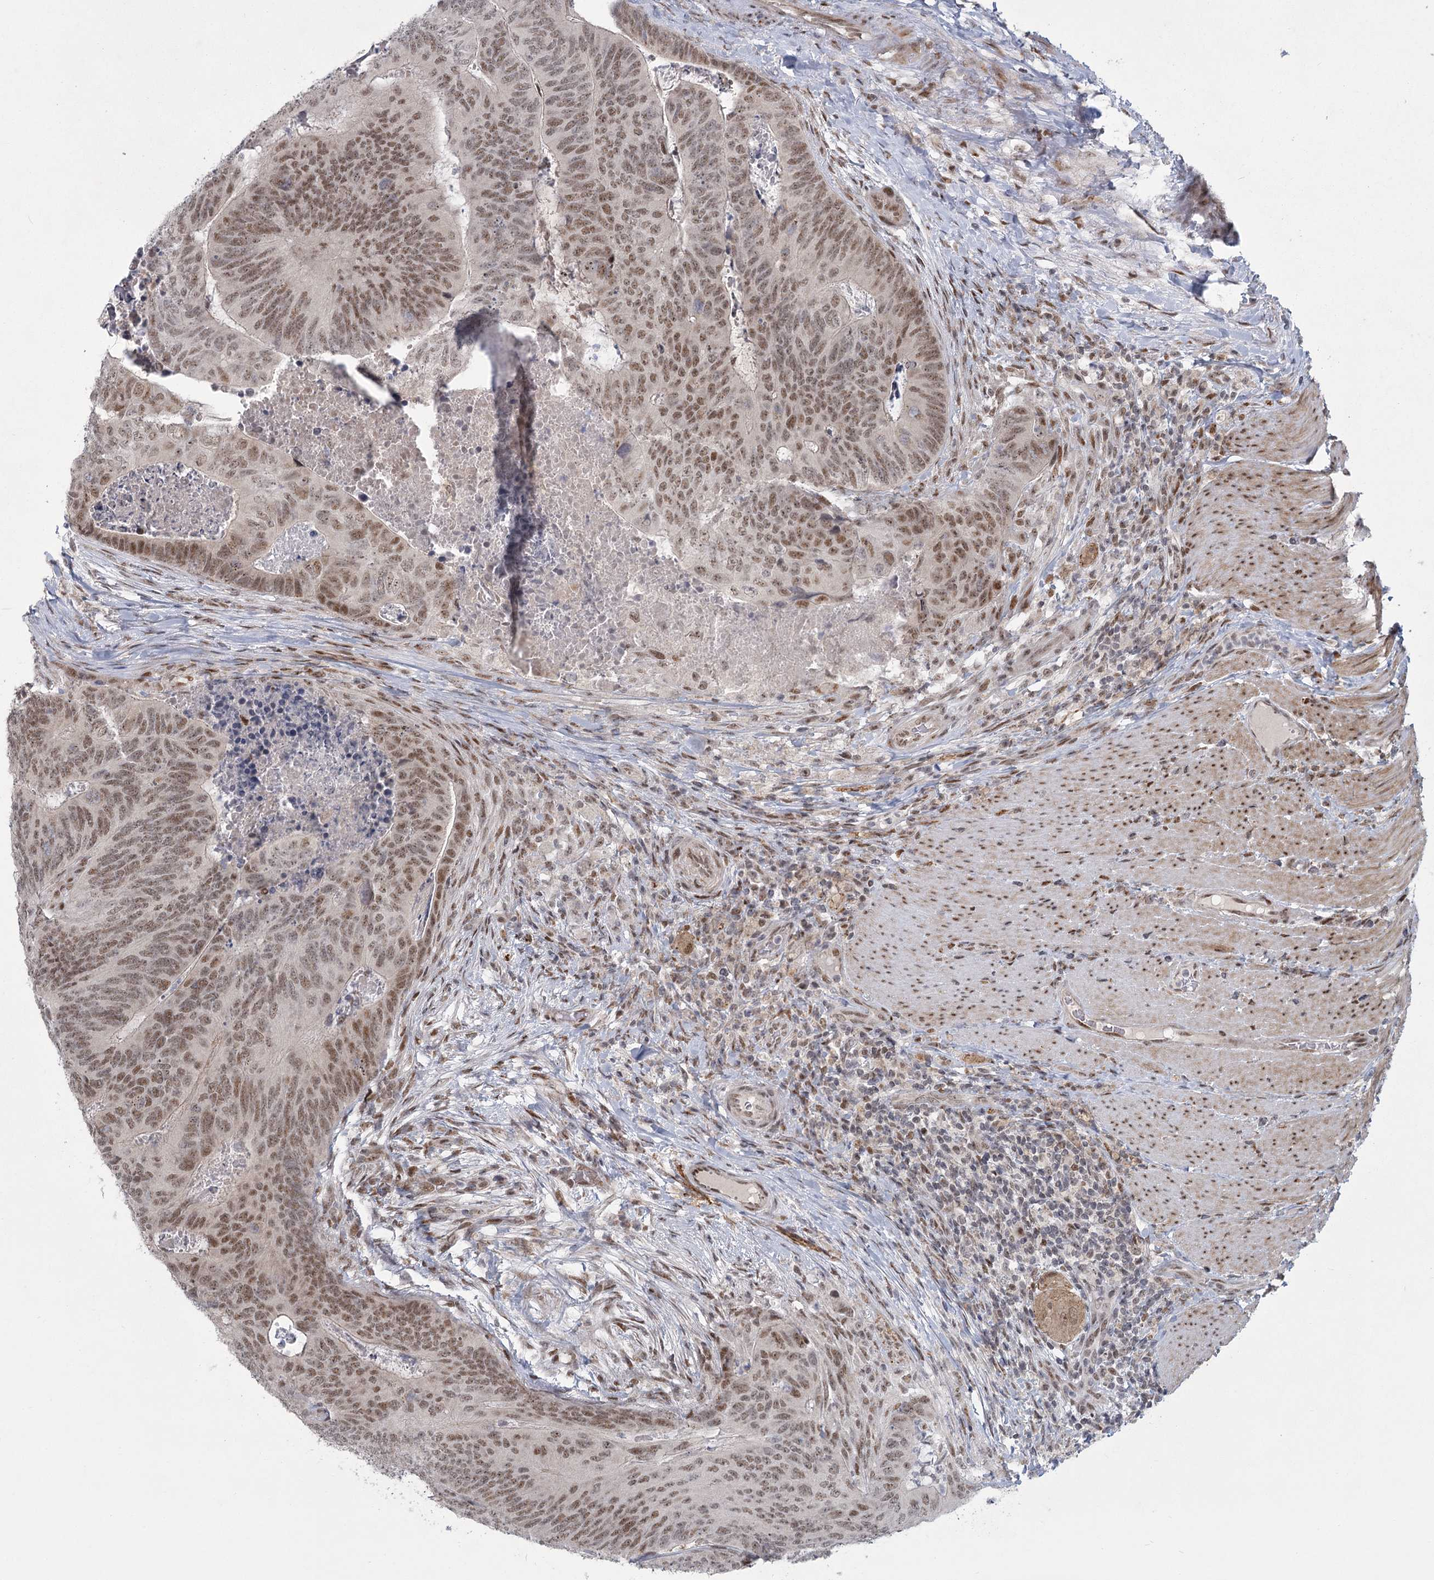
{"staining": {"intensity": "moderate", "quantity": ">75%", "location": "nuclear"}, "tissue": "colorectal cancer", "cell_type": "Tumor cells", "image_type": "cancer", "snomed": [{"axis": "morphology", "description": "Adenocarcinoma, NOS"}, {"axis": "topography", "description": "Colon"}], "caption": "Immunohistochemical staining of human colorectal cancer reveals medium levels of moderate nuclear protein positivity in approximately >75% of tumor cells. The protein of interest is stained brown, and the nuclei are stained in blue (DAB (3,3'-diaminobenzidine) IHC with brightfield microscopy, high magnification).", "gene": "CIB4", "patient": {"sex": "female", "age": 67}}